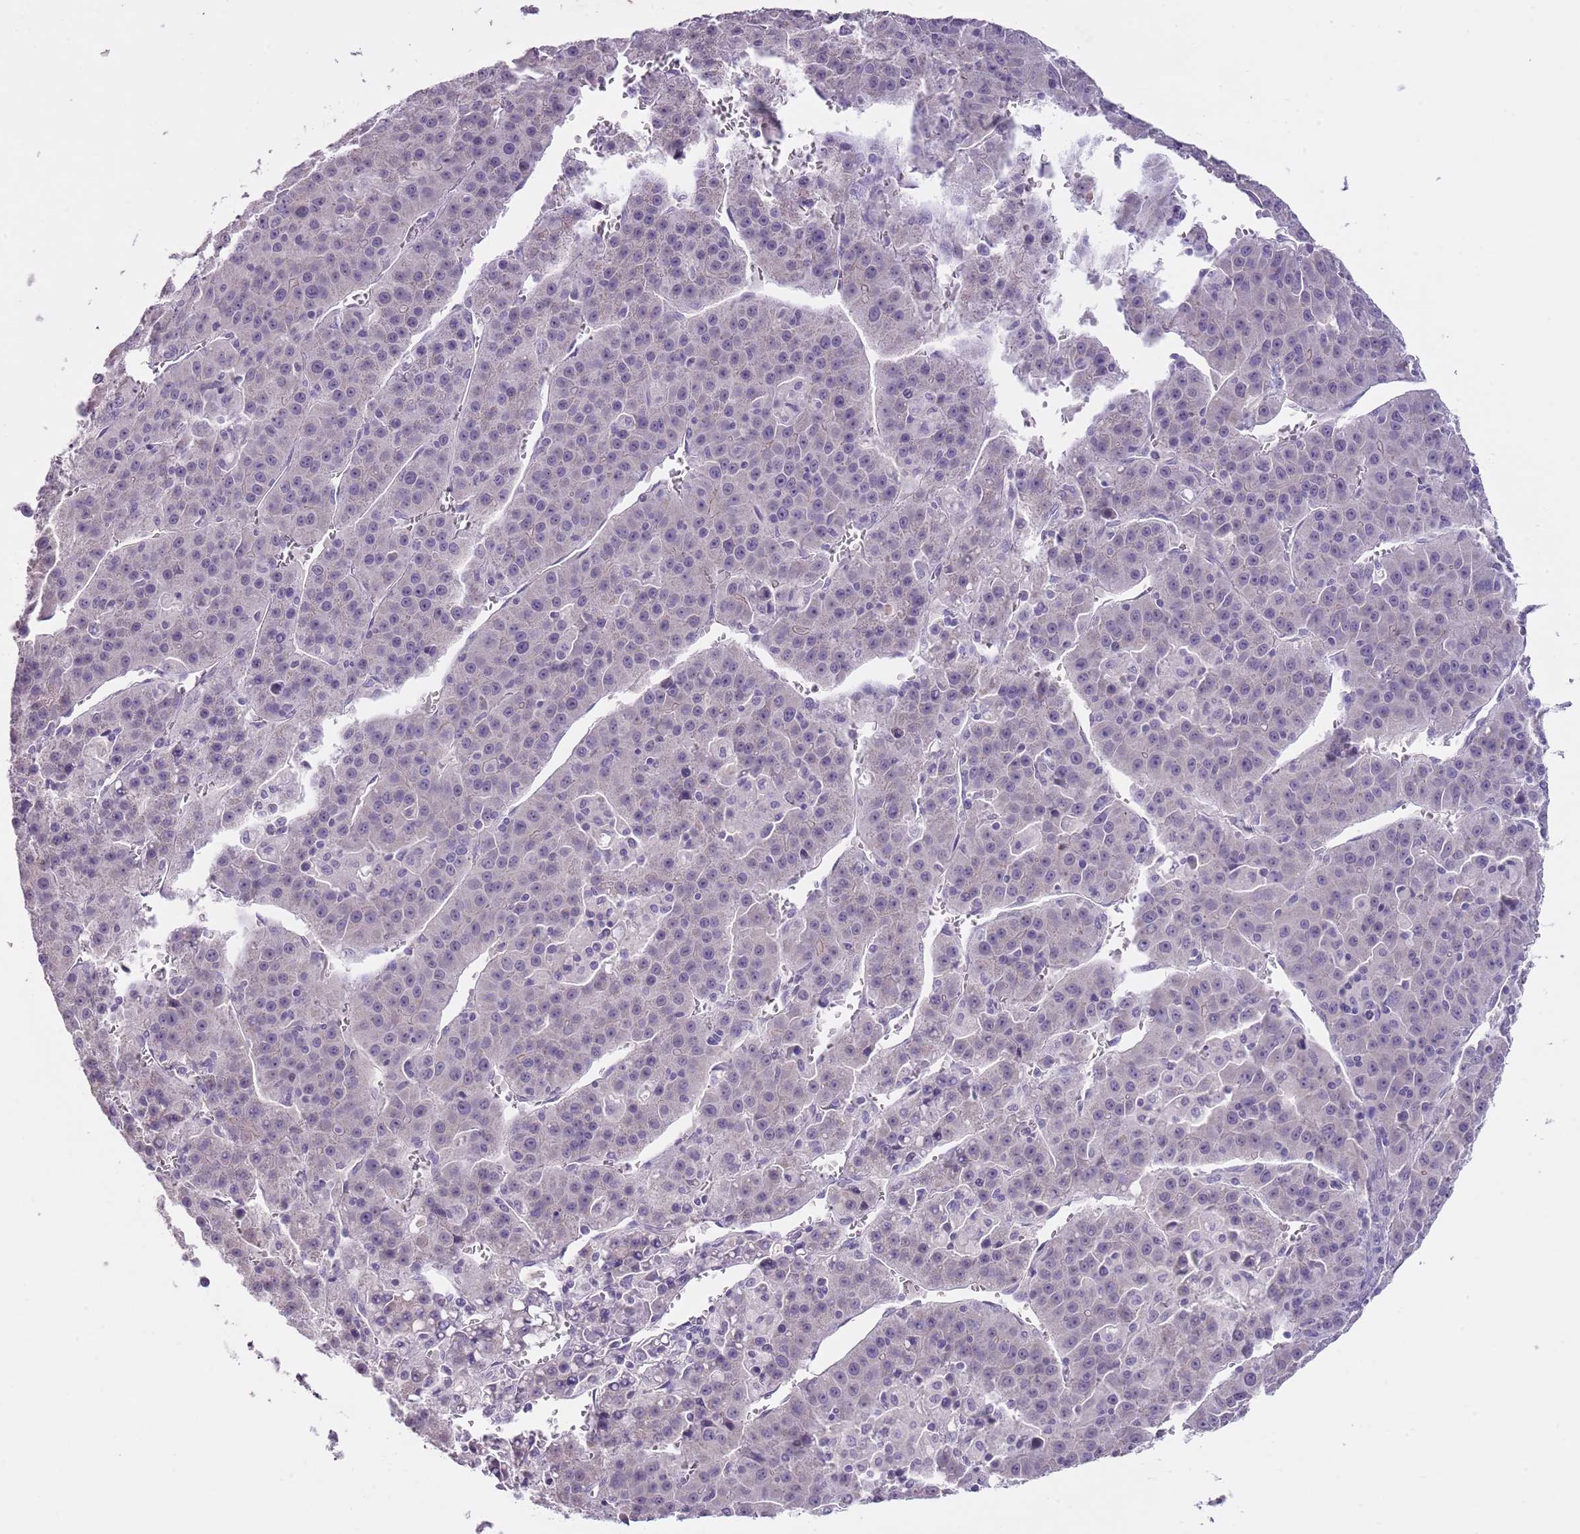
{"staining": {"intensity": "negative", "quantity": "none", "location": "none"}, "tissue": "liver cancer", "cell_type": "Tumor cells", "image_type": "cancer", "snomed": [{"axis": "morphology", "description": "Carcinoma, Hepatocellular, NOS"}, {"axis": "topography", "description": "Liver"}], "caption": "Photomicrograph shows no significant protein positivity in tumor cells of liver cancer (hepatocellular carcinoma). Brightfield microscopy of IHC stained with DAB (brown) and hematoxylin (blue), captured at high magnification.", "gene": "SLC35E3", "patient": {"sex": "female", "age": 53}}